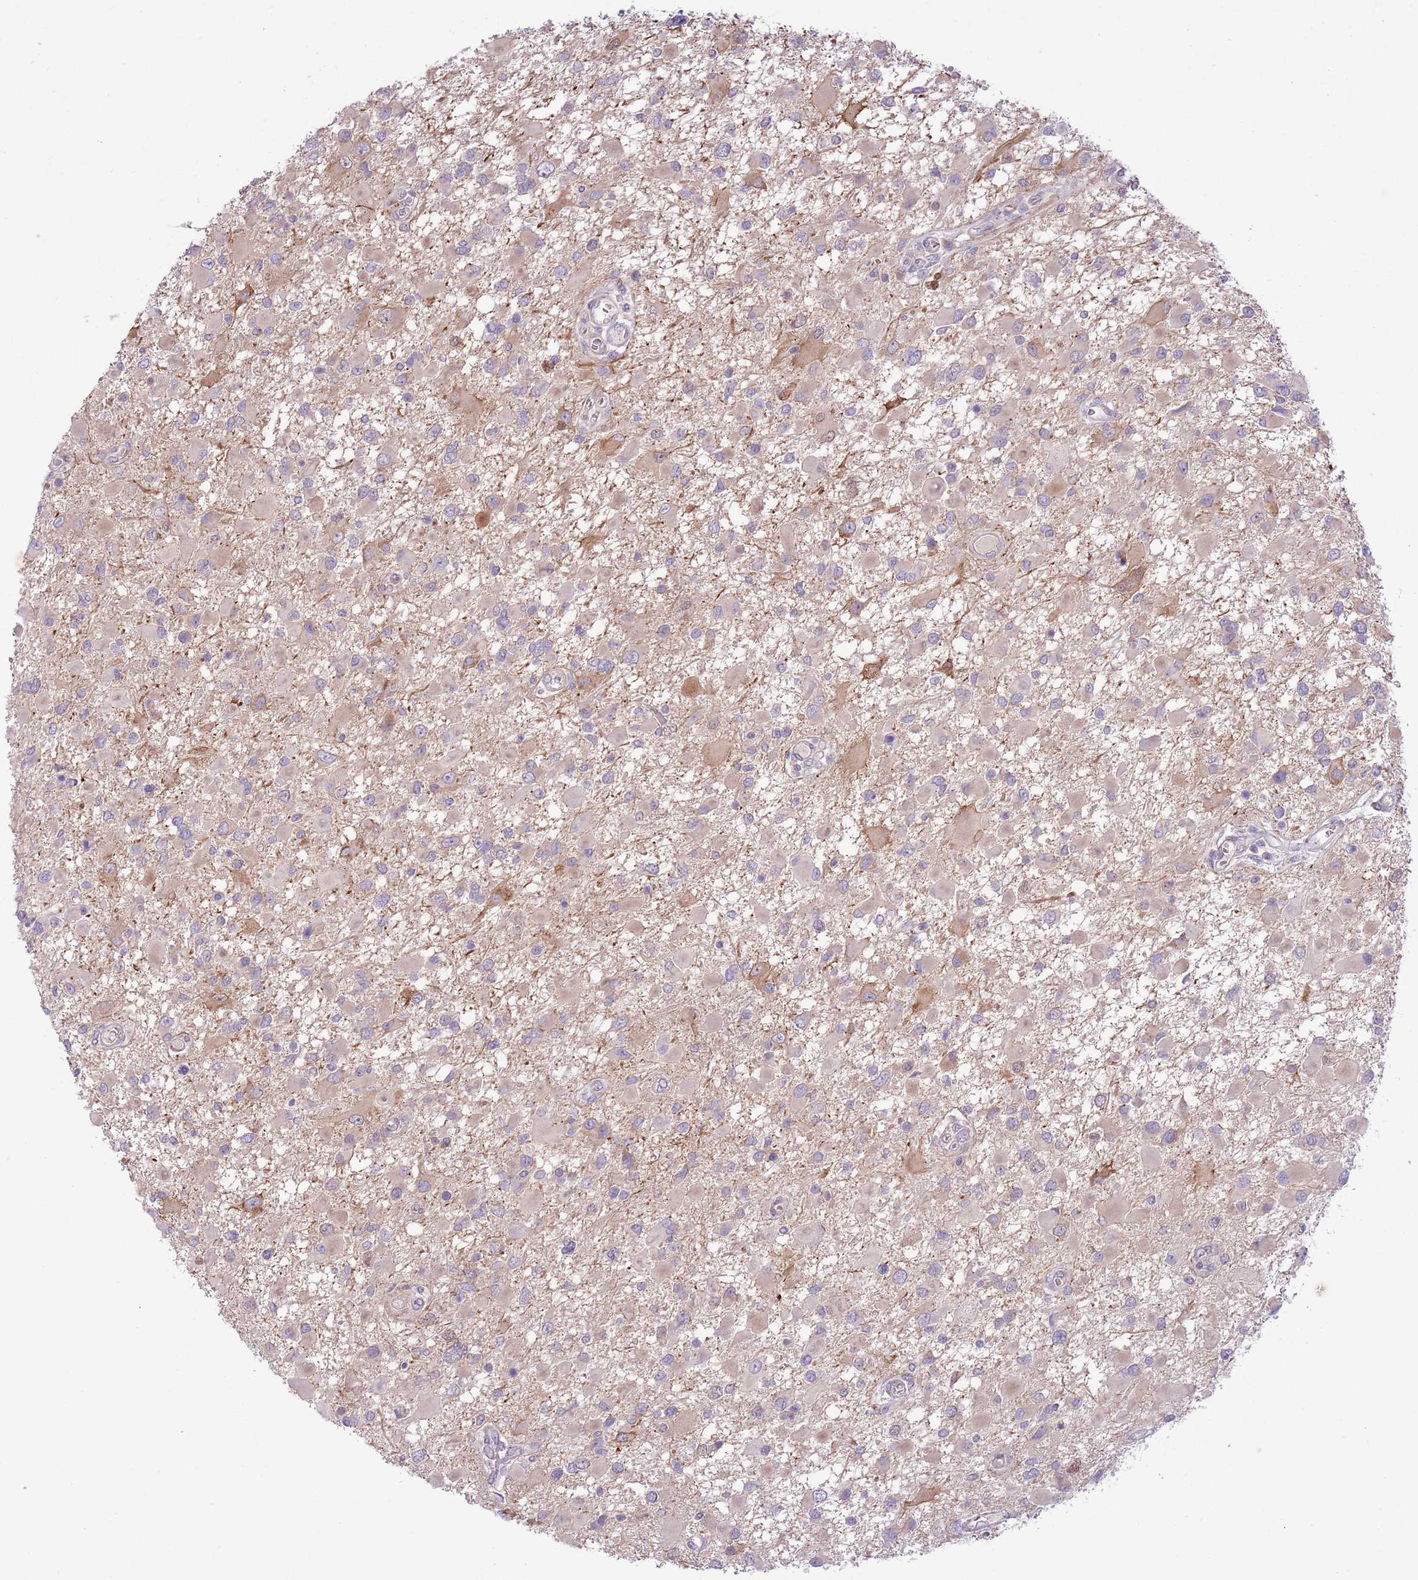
{"staining": {"intensity": "weak", "quantity": "<25%", "location": "cytoplasmic/membranous"}, "tissue": "glioma", "cell_type": "Tumor cells", "image_type": "cancer", "snomed": [{"axis": "morphology", "description": "Glioma, malignant, High grade"}, {"axis": "topography", "description": "Brain"}], "caption": "Tumor cells are negative for protein expression in human glioma.", "gene": "CCND2", "patient": {"sex": "male", "age": 53}}